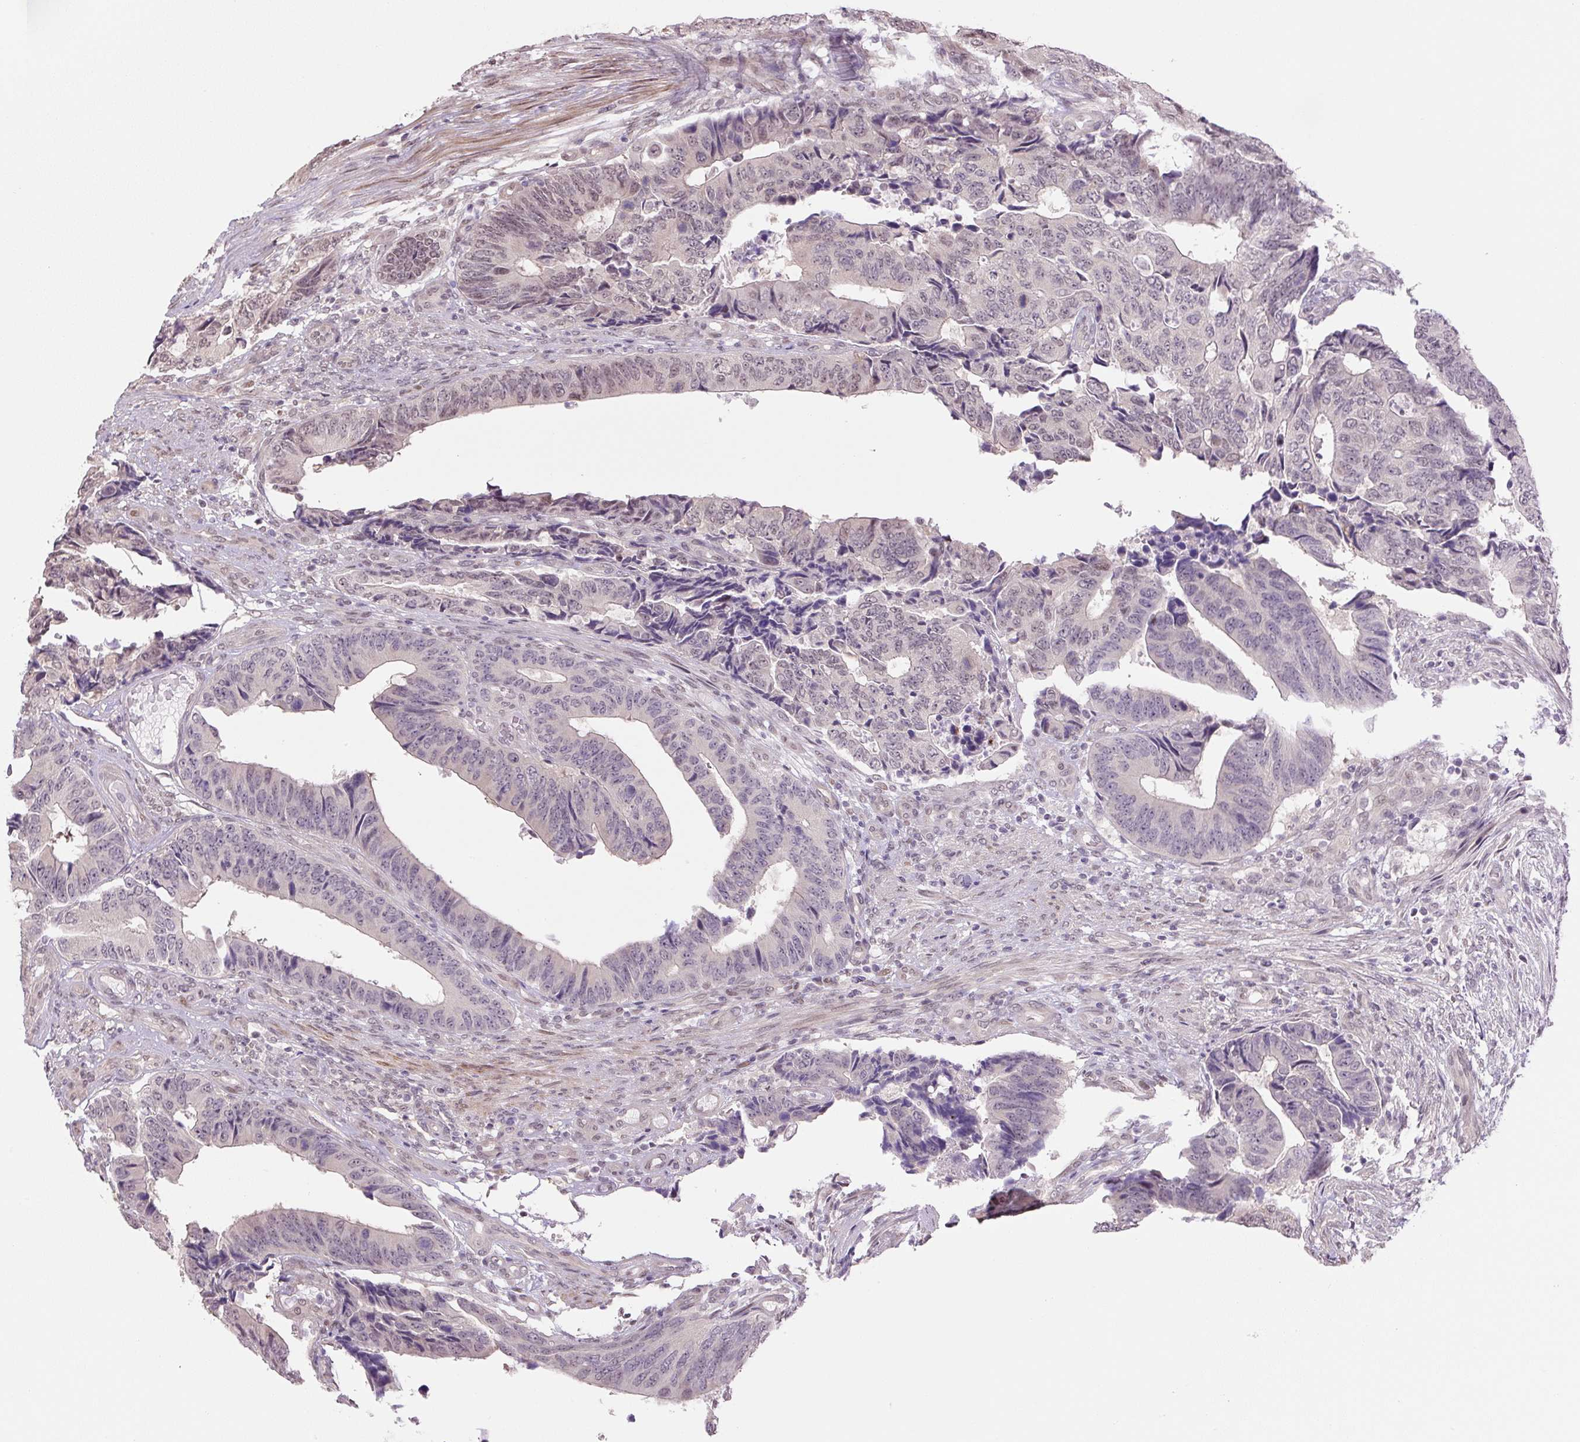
{"staining": {"intensity": "weak", "quantity": "<25%", "location": "nuclear"}, "tissue": "colorectal cancer", "cell_type": "Tumor cells", "image_type": "cancer", "snomed": [{"axis": "morphology", "description": "Adenocarcinoma, NOS"}, {"axis": "topography", "description": "Colon"}], "caption": "Immunohistochemistry (IHC) photomicrograph of neoplastic tissue: human colorectal adenocarcinoma stained with DAB (3,3'-diaminobenzidine) demonstrates no significant protein staining in tumor cells. (Brightfield microscopy of DAB IHC at high magnification).", "gene": "TCFL5", "patient": {"sex": "male", "age": 87}}